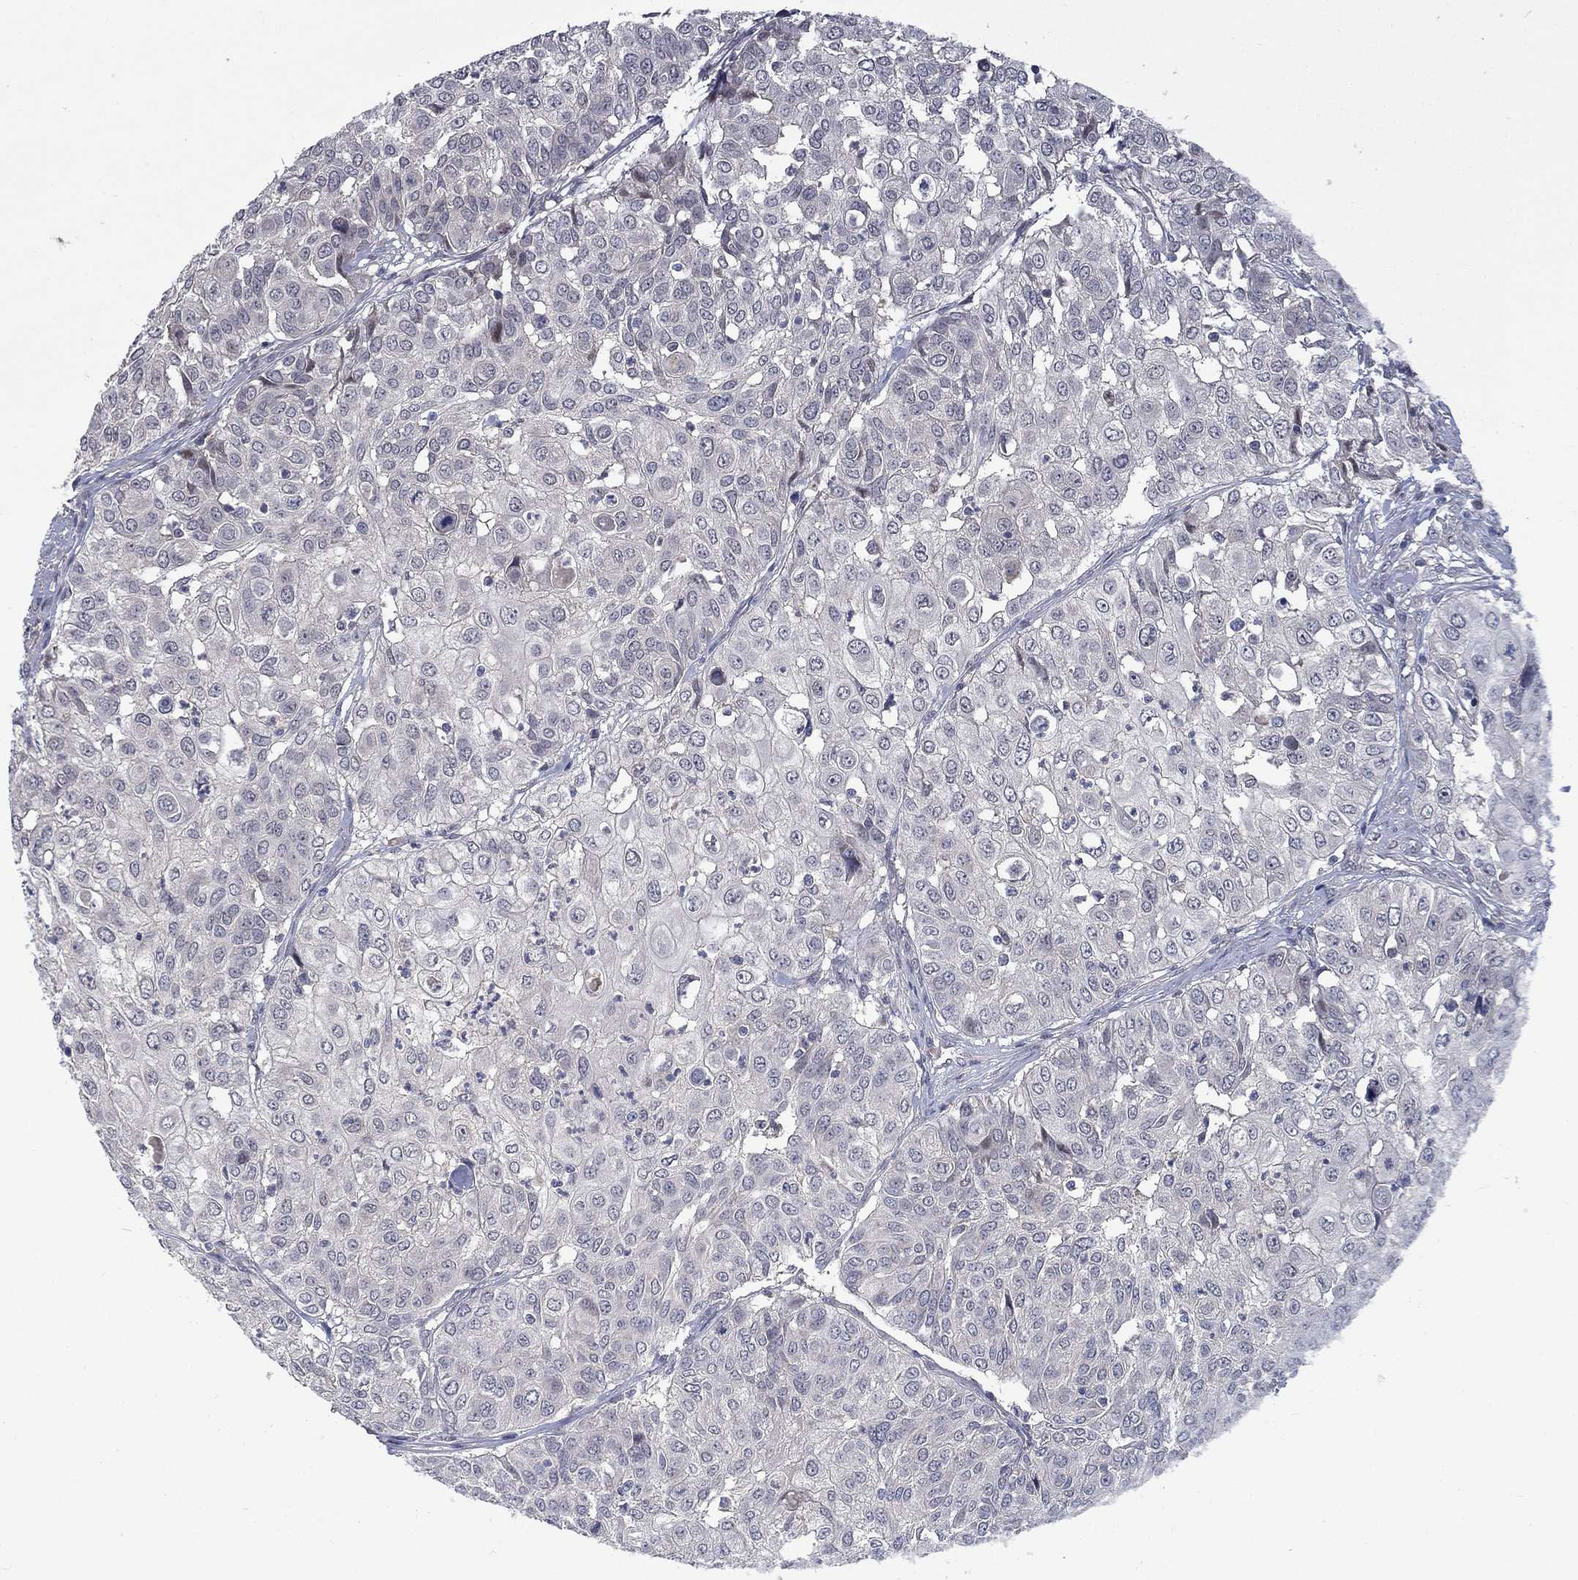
{"staining": {"intensity": "negative", "quantity": "none", "location": "none"}, "tissue": "urothelial cancer", "cell_type": "Tumor cells", "image_type": "cancer", "snomed": [{"axis": "morphology", "description": "Urothelial carcinoma, High grade"}, {"axis": "topography", "description": "Urinary bladder"}], "caption": "Urothelial carcinoma (high-grade) stained for a protein using immunohistochemistry displays no staining tumor cells.", "gene": "FAM3B", "patient": {"sex": "female", "age": 79}}